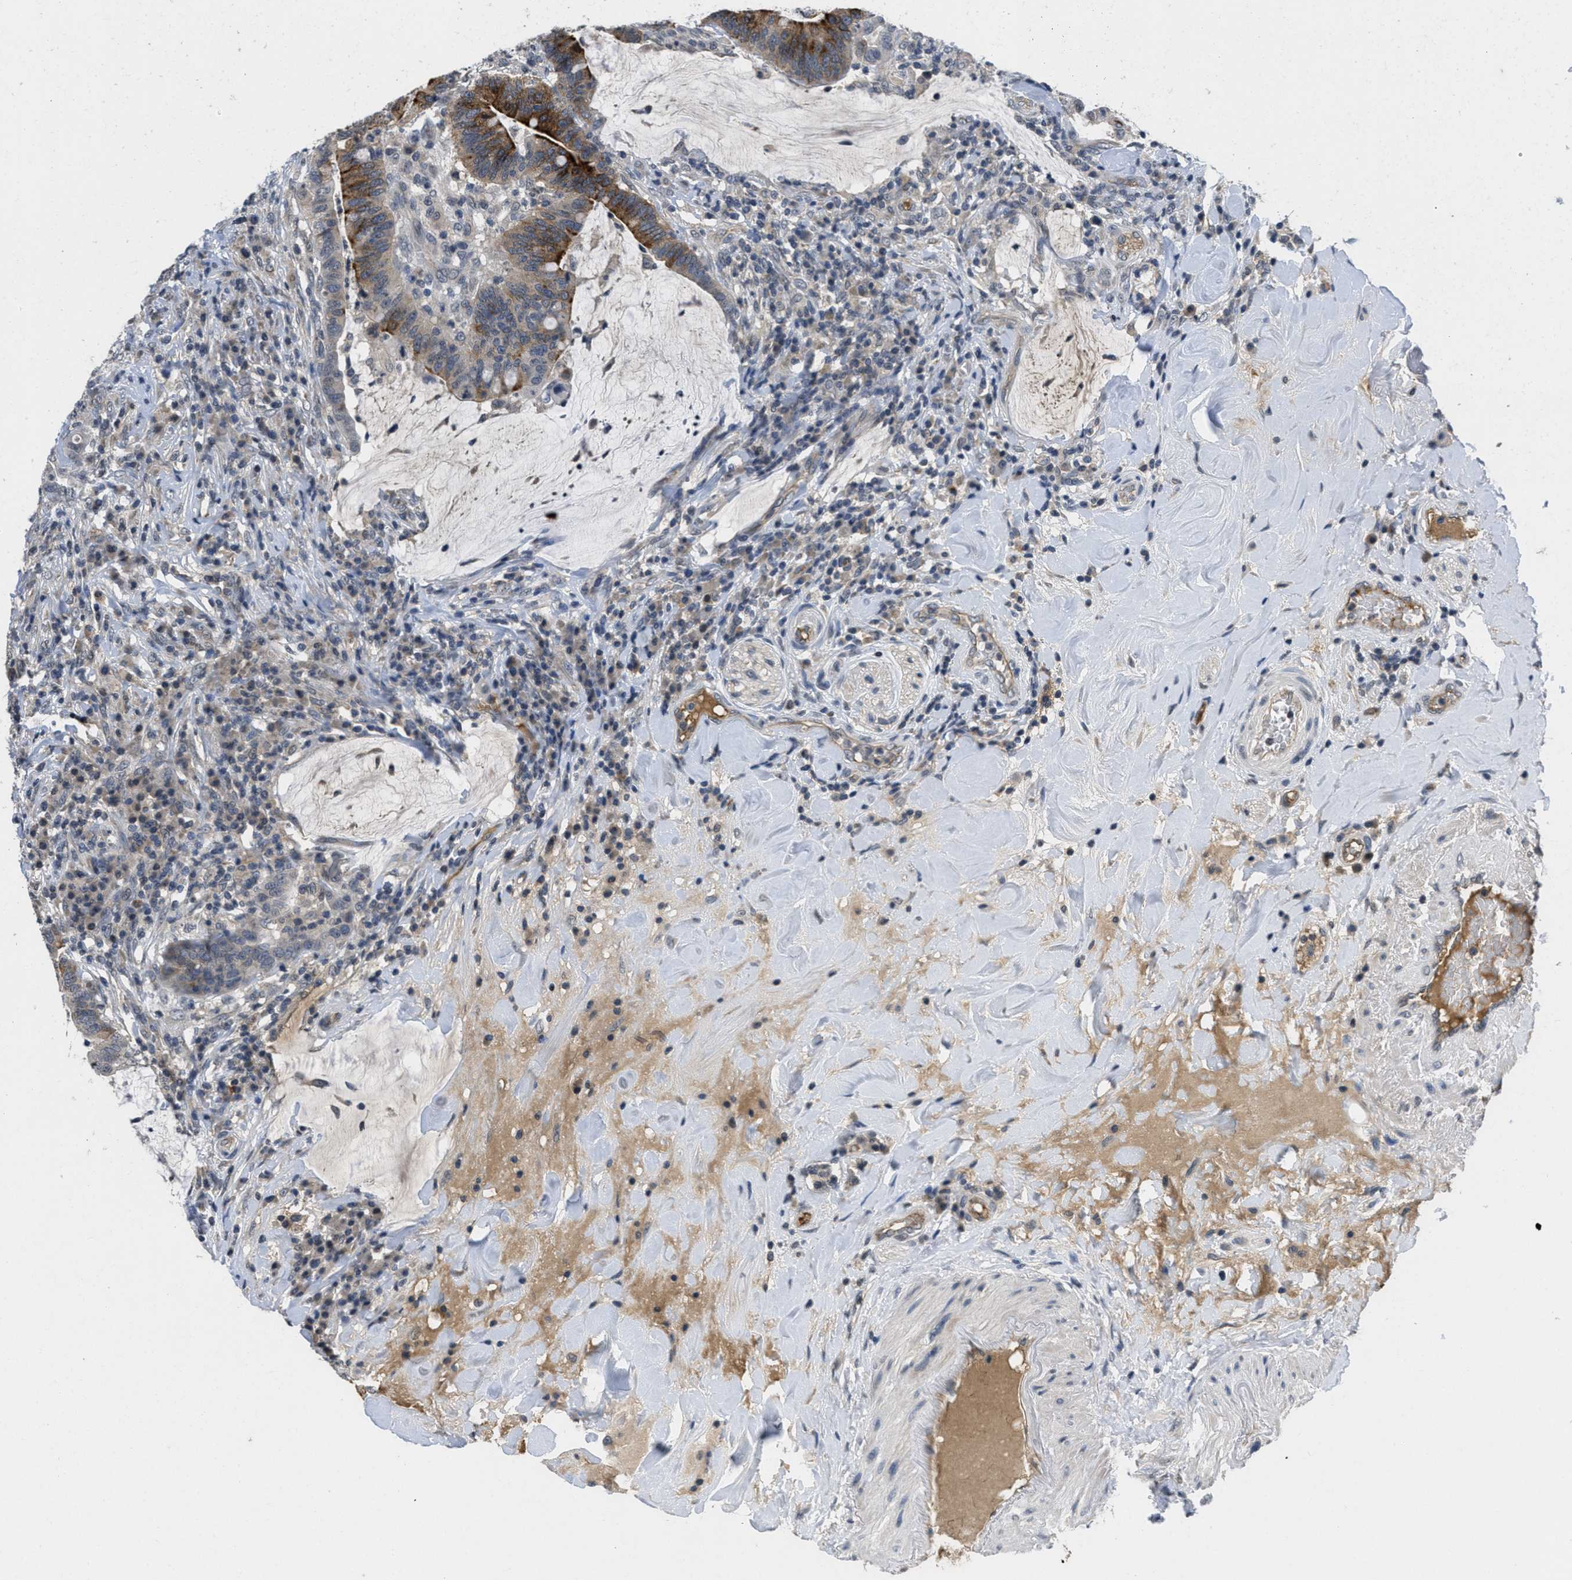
{"staining": {"intensity": "strong", "quantity": ">75%", "location": "cytoplasmic/membranous"}, "tissue": "colorectal cancer", "cell_type": "Tumor cells", "image_type": "cancer", "snomed": [{"axis": "morphology", "description": "Normal tissue, NOS"}, {"axis": "morphology", "description": "Adenocarcinoma, NOS"}, {"axis": "topography", "description": "Colon"}], "caption": "Immunohistochemical staining of adenocarcinoma (colorectal) exhibits strong cytoplasmic/membranous protein expression in about >75% of tumor cells. The staining is performed using DAB (3,3'-diaminobenzidine) brown chromogen to label protein expression. The nuclei are counter-stained blue using hematoxylin.", "gene": "ANGPT1", "patient": {"sex": "female", "age": 66}}